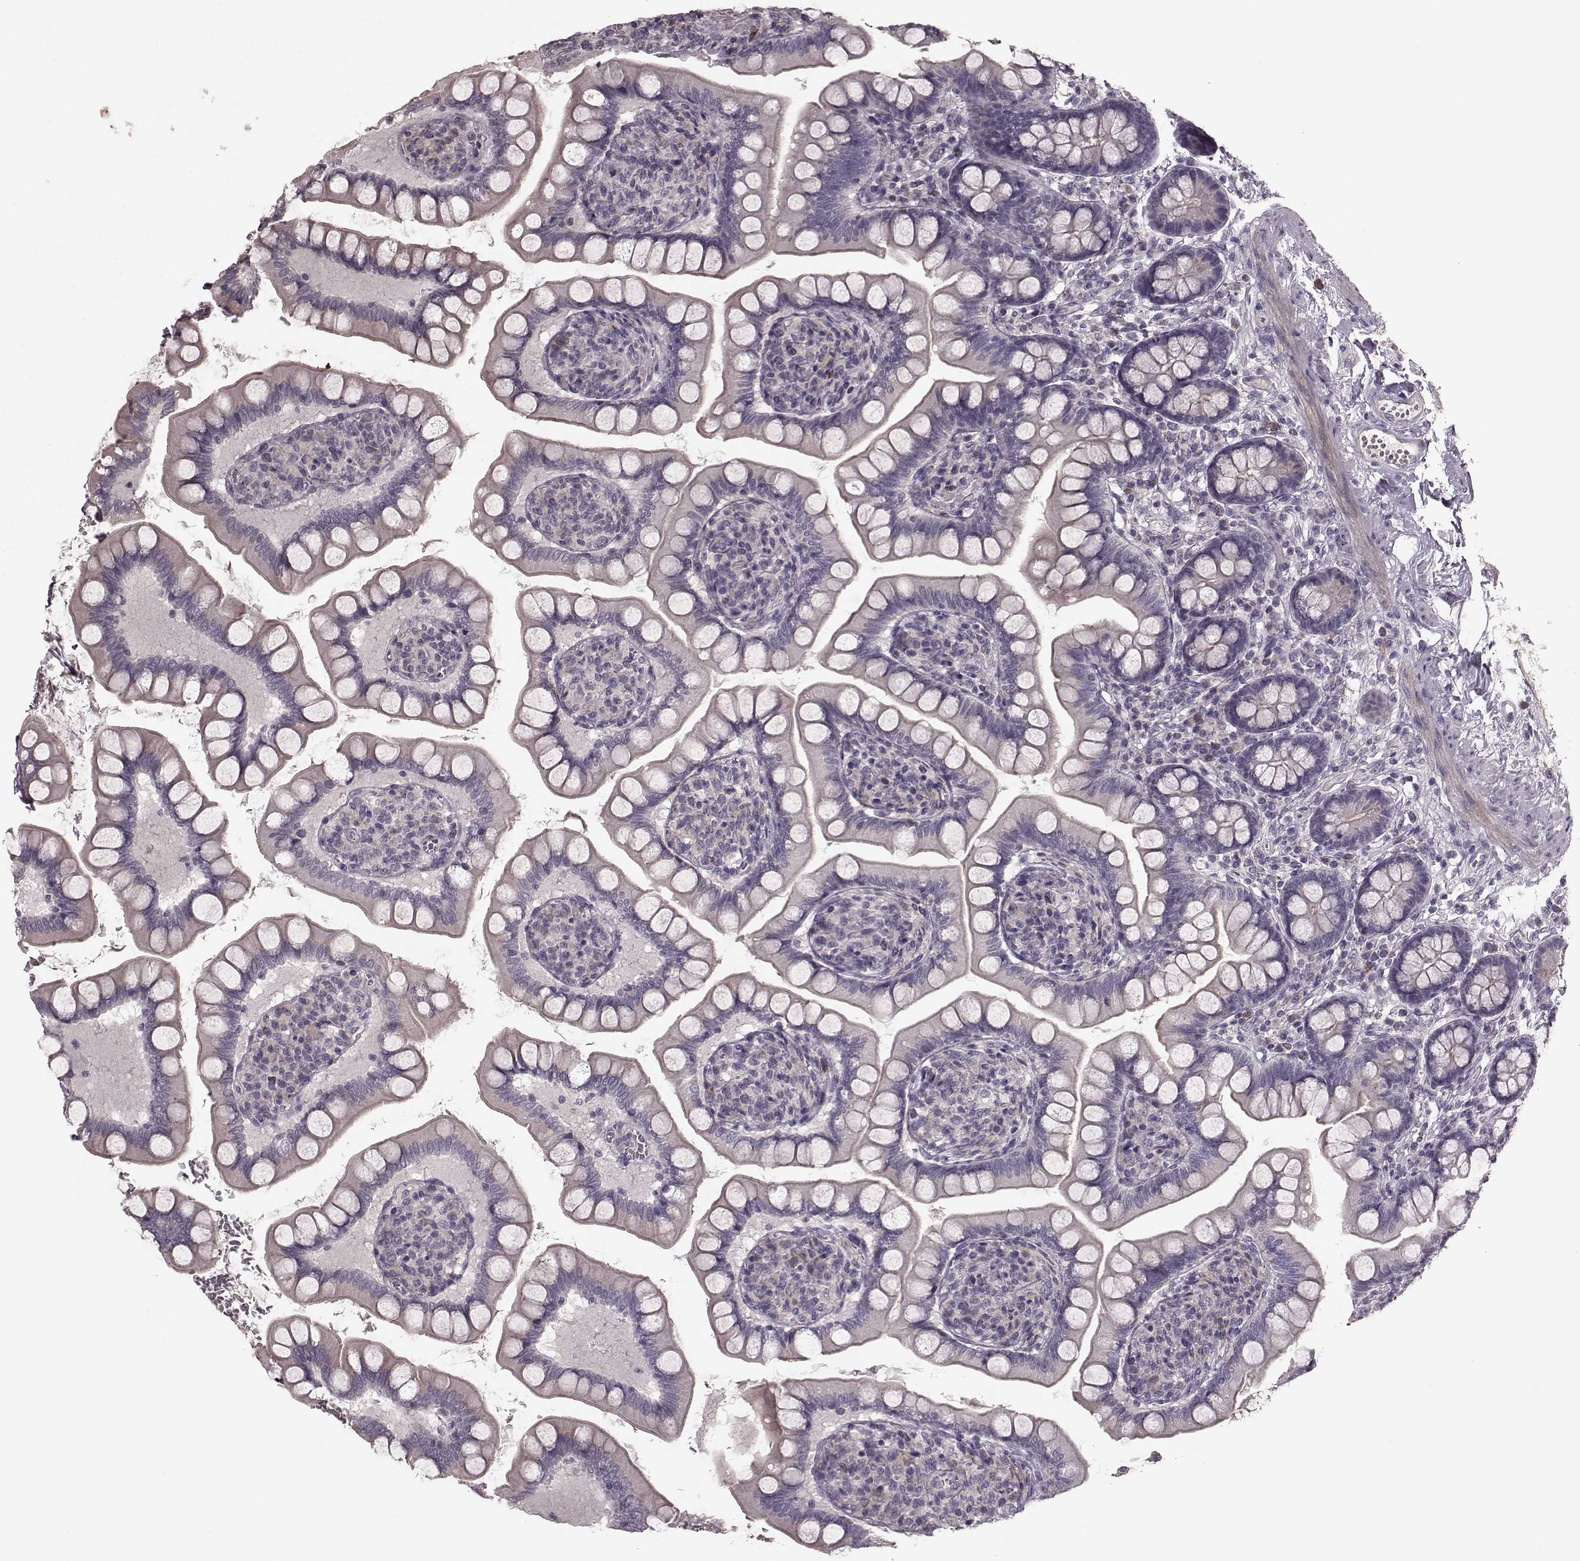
{"staining": {"intensity": "negative", "quantity": "none", "location": "none"}, "tissue": "small intestine", "cell_type": "Glandular cells", "image_type": "normal", "snomed": [{"axis": "morphology", "description": "Normal tissue, NOS"}, {"axis": "topography", "description": "Small intestine"}], "caption": "A micrograph of small intestine stained for a protein displays no brown staining in glandular cells. Brightfield microscopy of immunohistochemistry (IHC) stained with DAB (brown) and hematoxylin (blue), captured at high magnification.", "gene": "SLC52A3", "patient": {"sex": "female", "age": 56}}